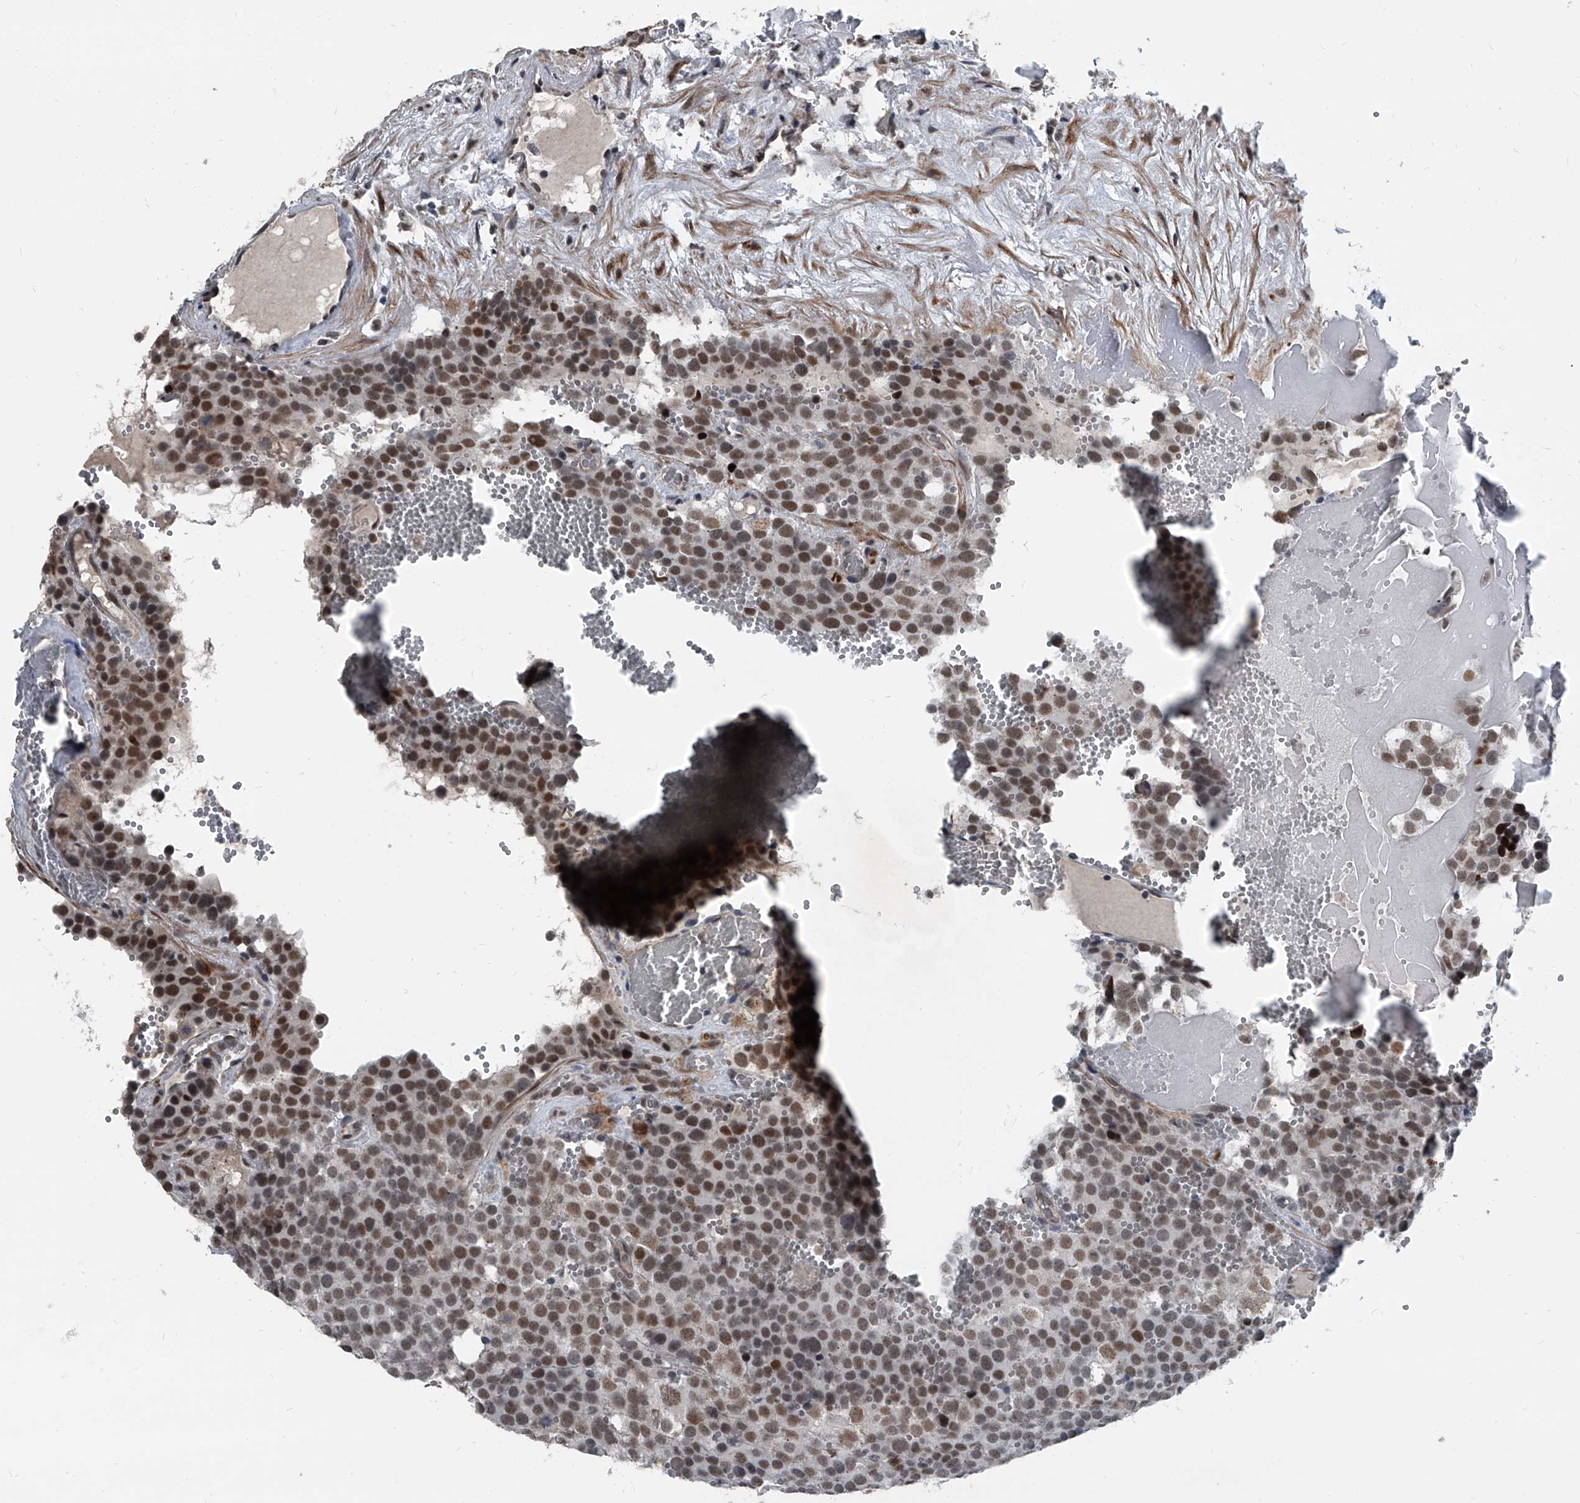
{"staining": {"intensity": "moderate", "quantity": ">75%", "location": "nuclear"}, "tissue": "testis cancer", "cell_type": "Tumor cells", "image_type": "cancer", "snomed": [{"axis": "morphology", "description": "Seminoma, NOS"}, {"axis": "topography", "description": "Testis"}], "caption": "Immunohistochemistry (IHC) of testis seminoma shows medium levels of moderate nuclear expression in approximately >75% of tumor cells.", "gene": "MEN1", "patient": {"sex": "male", "age": 71}}